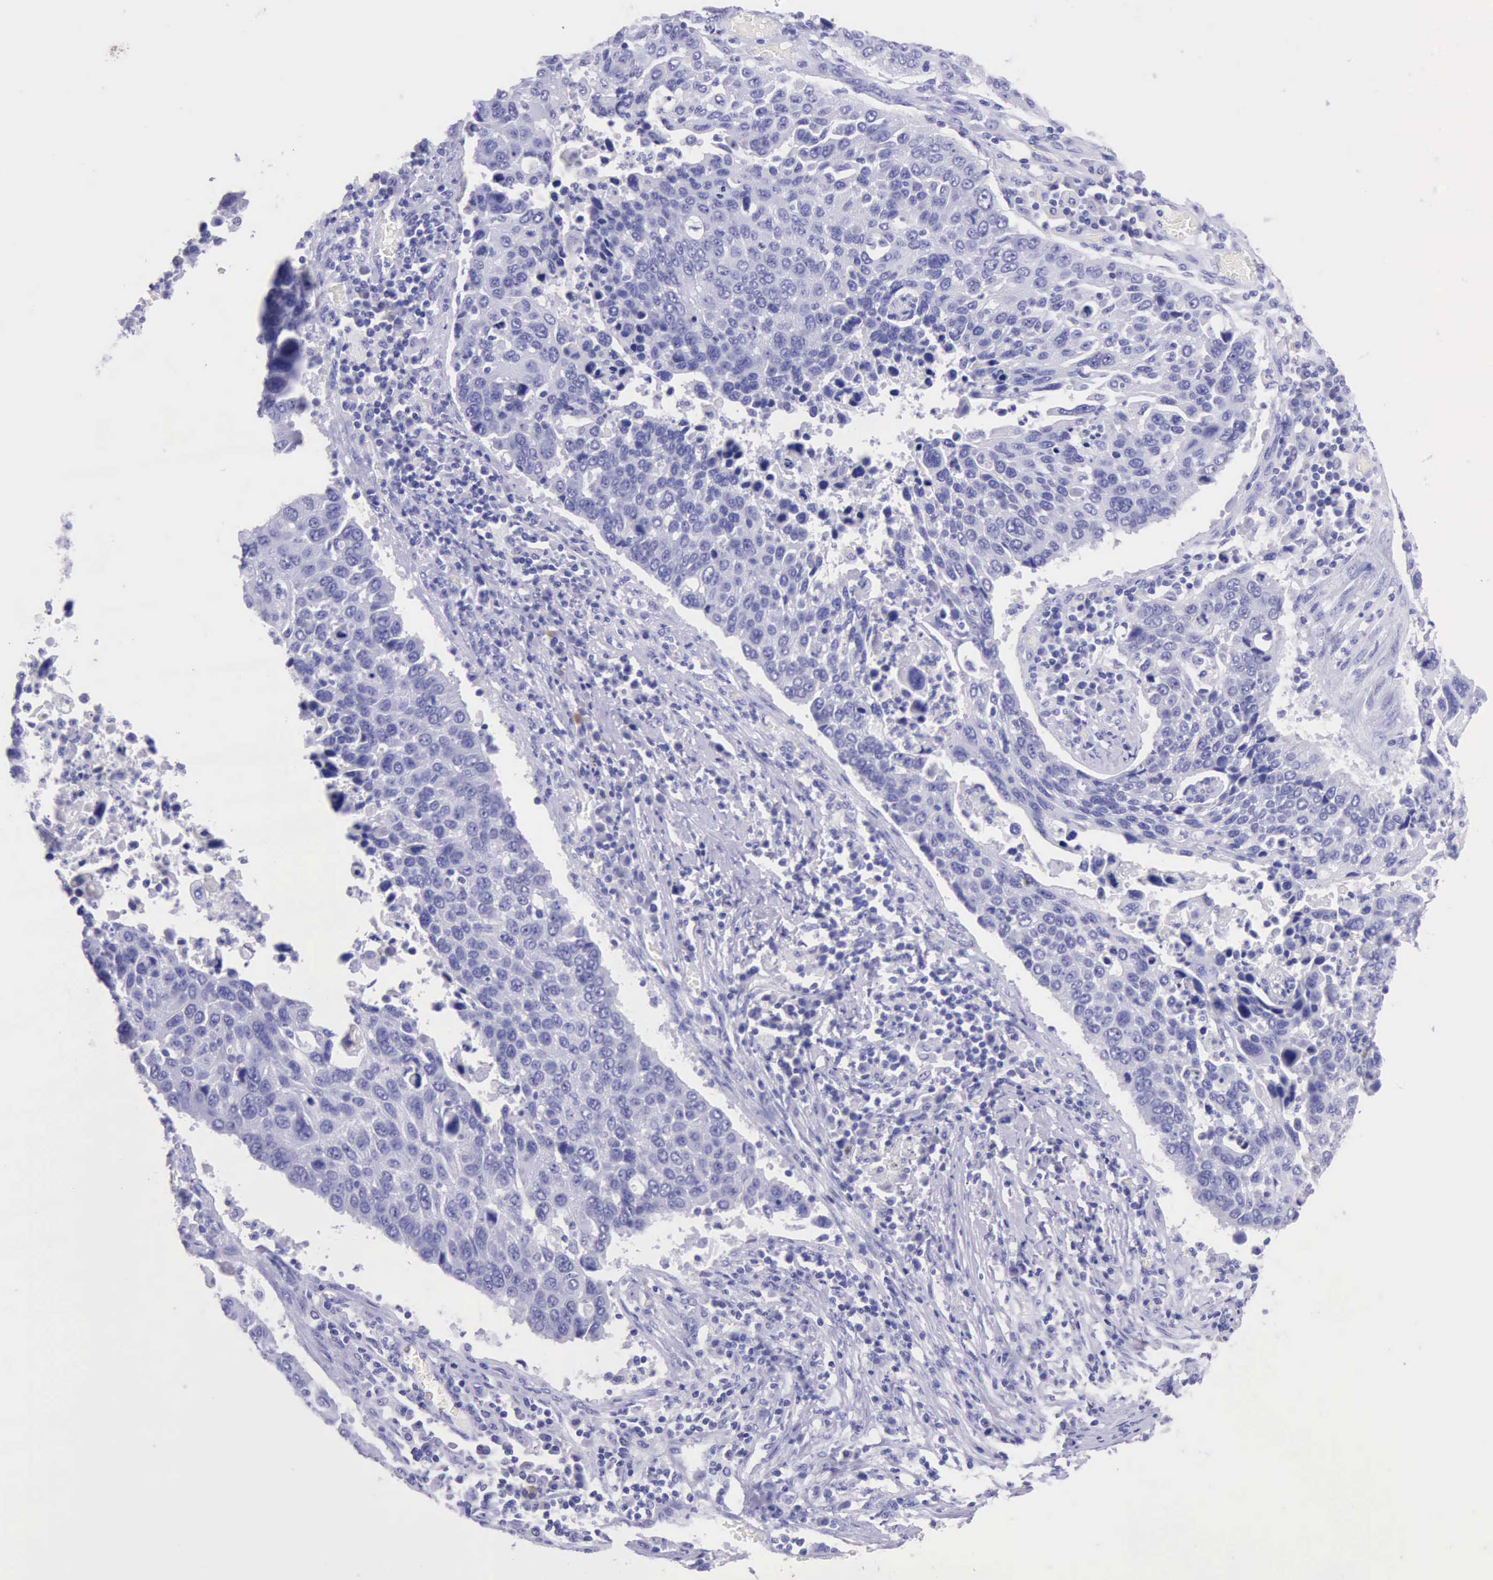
{"staining": {"intensity": "negative", "quantity": "none", "location": "none"}, "tissue": "lung cancer", "cell_type": "Tumor cells", "image_type": "cancer", "snomed": [{"axis": "morphology", "description": "Squamous cell carcinoma, NOS"}, {"axis": "topography", "description": "Lung"}], "caption": "An image of lung squamous cell carcinoma stained for a protein shows no brown staining in tumor cells.", "gene": "KRT8", "patient": {"sex": "male", "age": 68}}